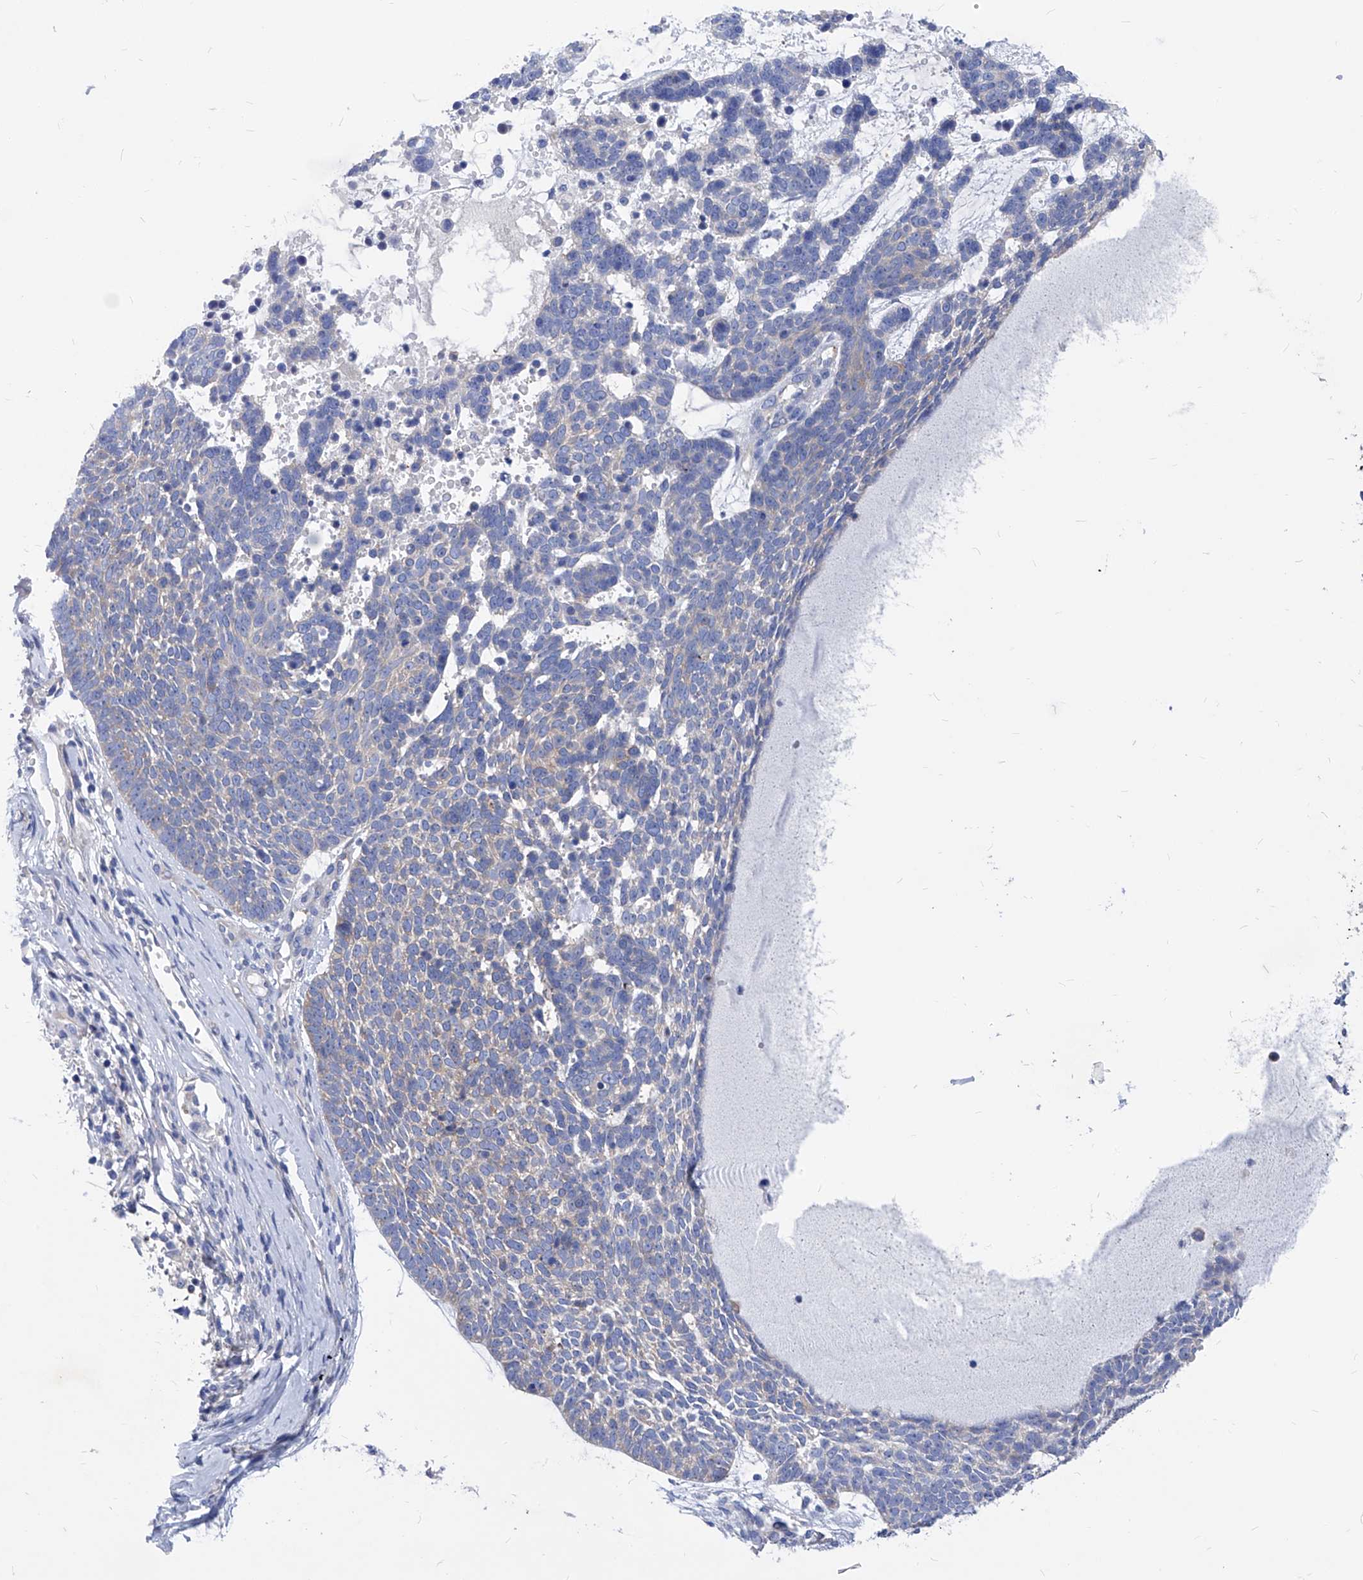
{"staining": {"intensity": "negative", "quantity": "none", "location": "none"}, "tissue": "skin cancer", "cell_type": "Tumor cells", "image_type": "cancer", "snomed": [{"axis": "morphology", "description": "Basal cell carcinoma"}, {"axis": "topography", "description": "Skin"}], "caption": "Photomicrograph shows no significant protein expression in tumor cells of skin cancer (basal cell carcinoma). Nuclei are stained in blue.", "gene": "XPNPEP1", "patient": {"sex": "female", "age": 81}}